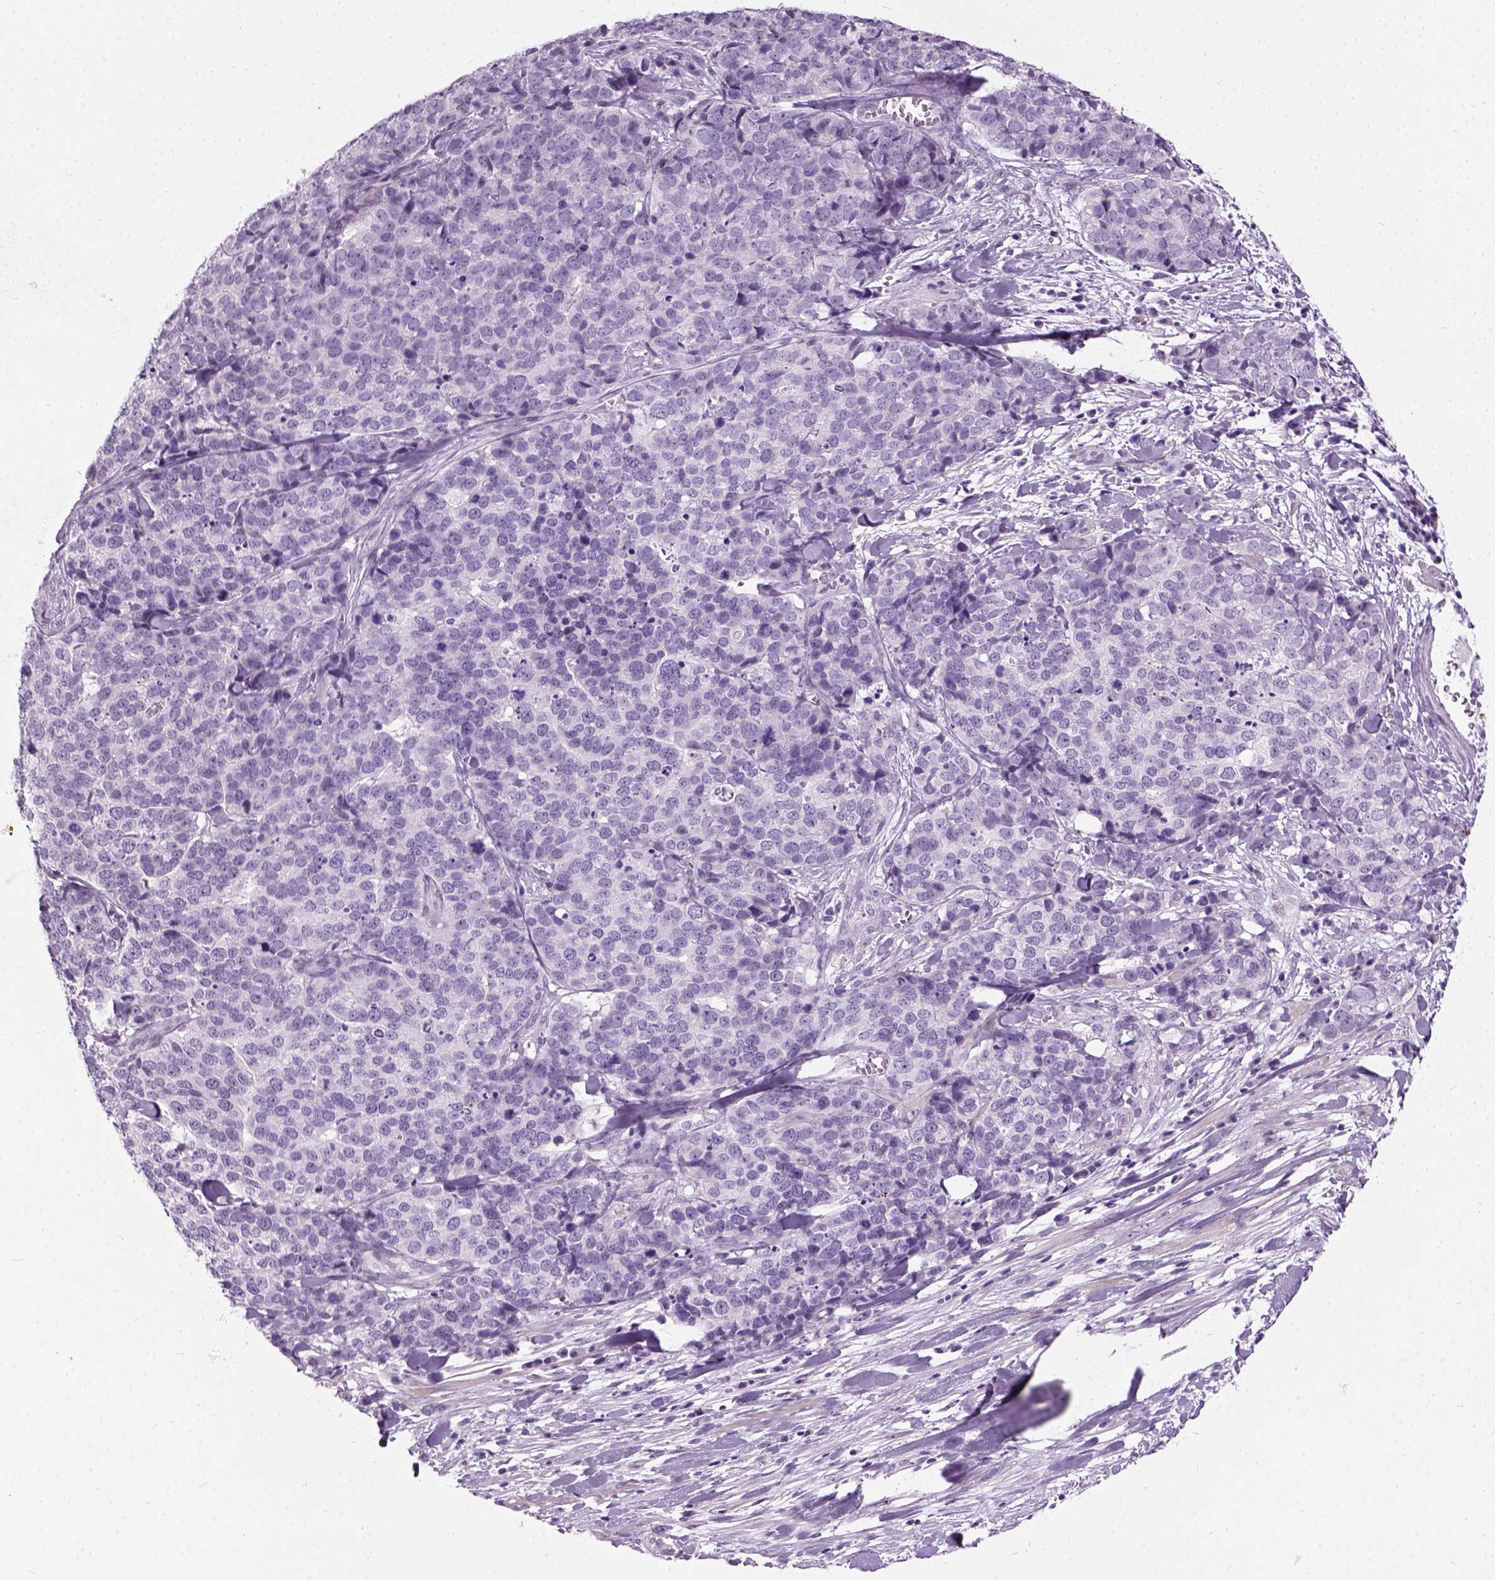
{"staining": {"intensity": "negative", "quantity": "none", "location": "none"}, "tissue": "ovarian cancer", "cell_type": "Tumor cells", "image_type": "cancer", "snomed": [{"axis": "morphology", "description": "Carcinoma, endometroid"}, {"axis": "topography", "description": "Ovary"}], "caption": "Immunohistochemical staining of human endometroid carcinoma (ovarian) demonstrates no significant staining in tumor cells.", "gene": "AXDND1", "patient": {"sex": "female", "age": 65}}